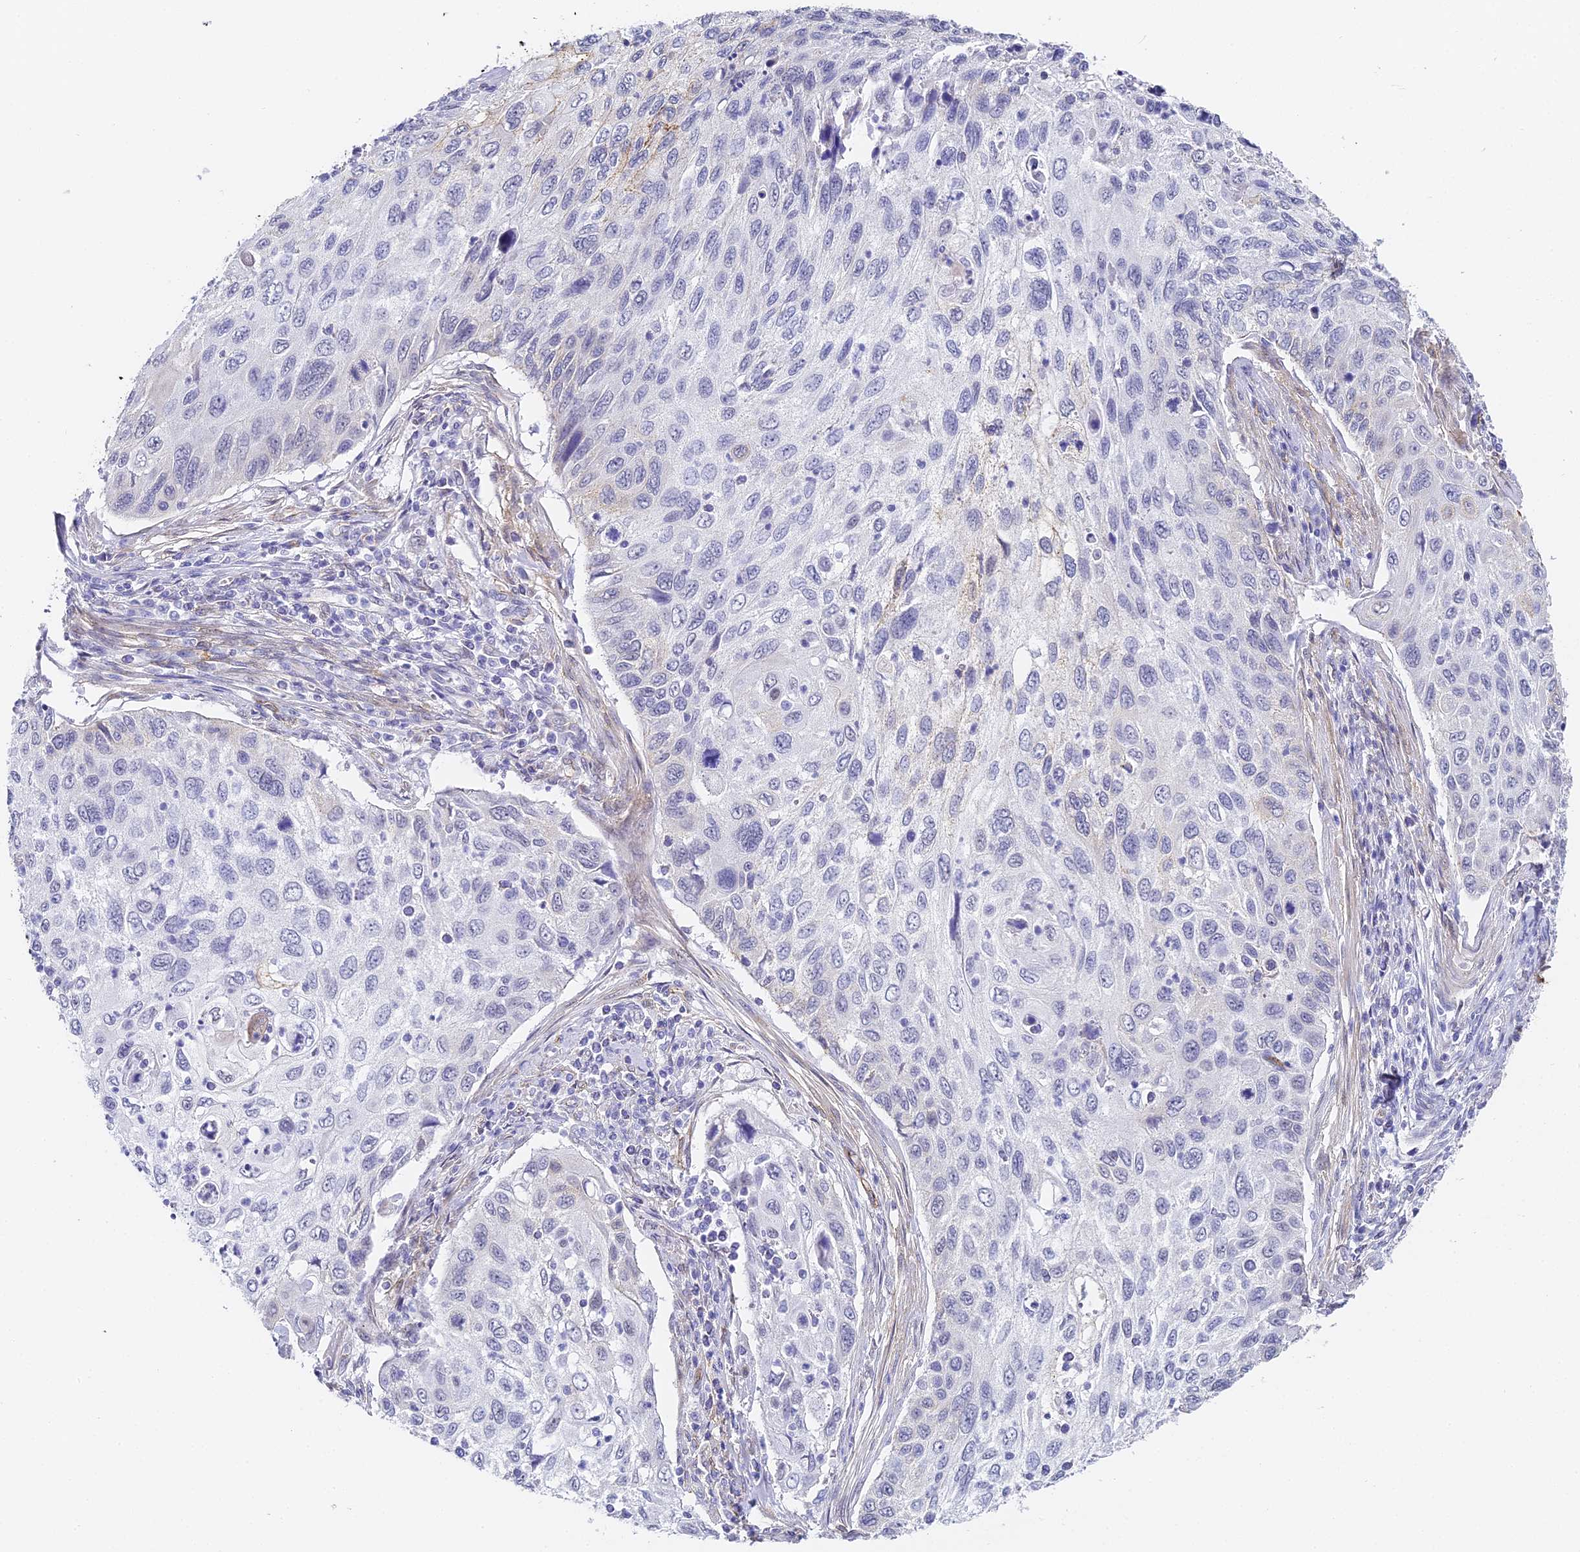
{"staining": {"intensity": "negative", "quantity": "none", "location": "none"}, "tissue": "cervical cancer", "cell_type": "Tumor cells", "image_type": "cancer", "snomed": [{"axis": "morphology", "description": "Squamous cell carcinoma, NOS"}, {"axis": "topography", "description": "Cervix"}], "caption": "Cervical squamous cell carcinoma stained for a protein using immunohistochemistry (IHC) demonstrates no positivity tumor cells.", "gene": "GJA1", "patient": {"sex": "female", "age": 70}}